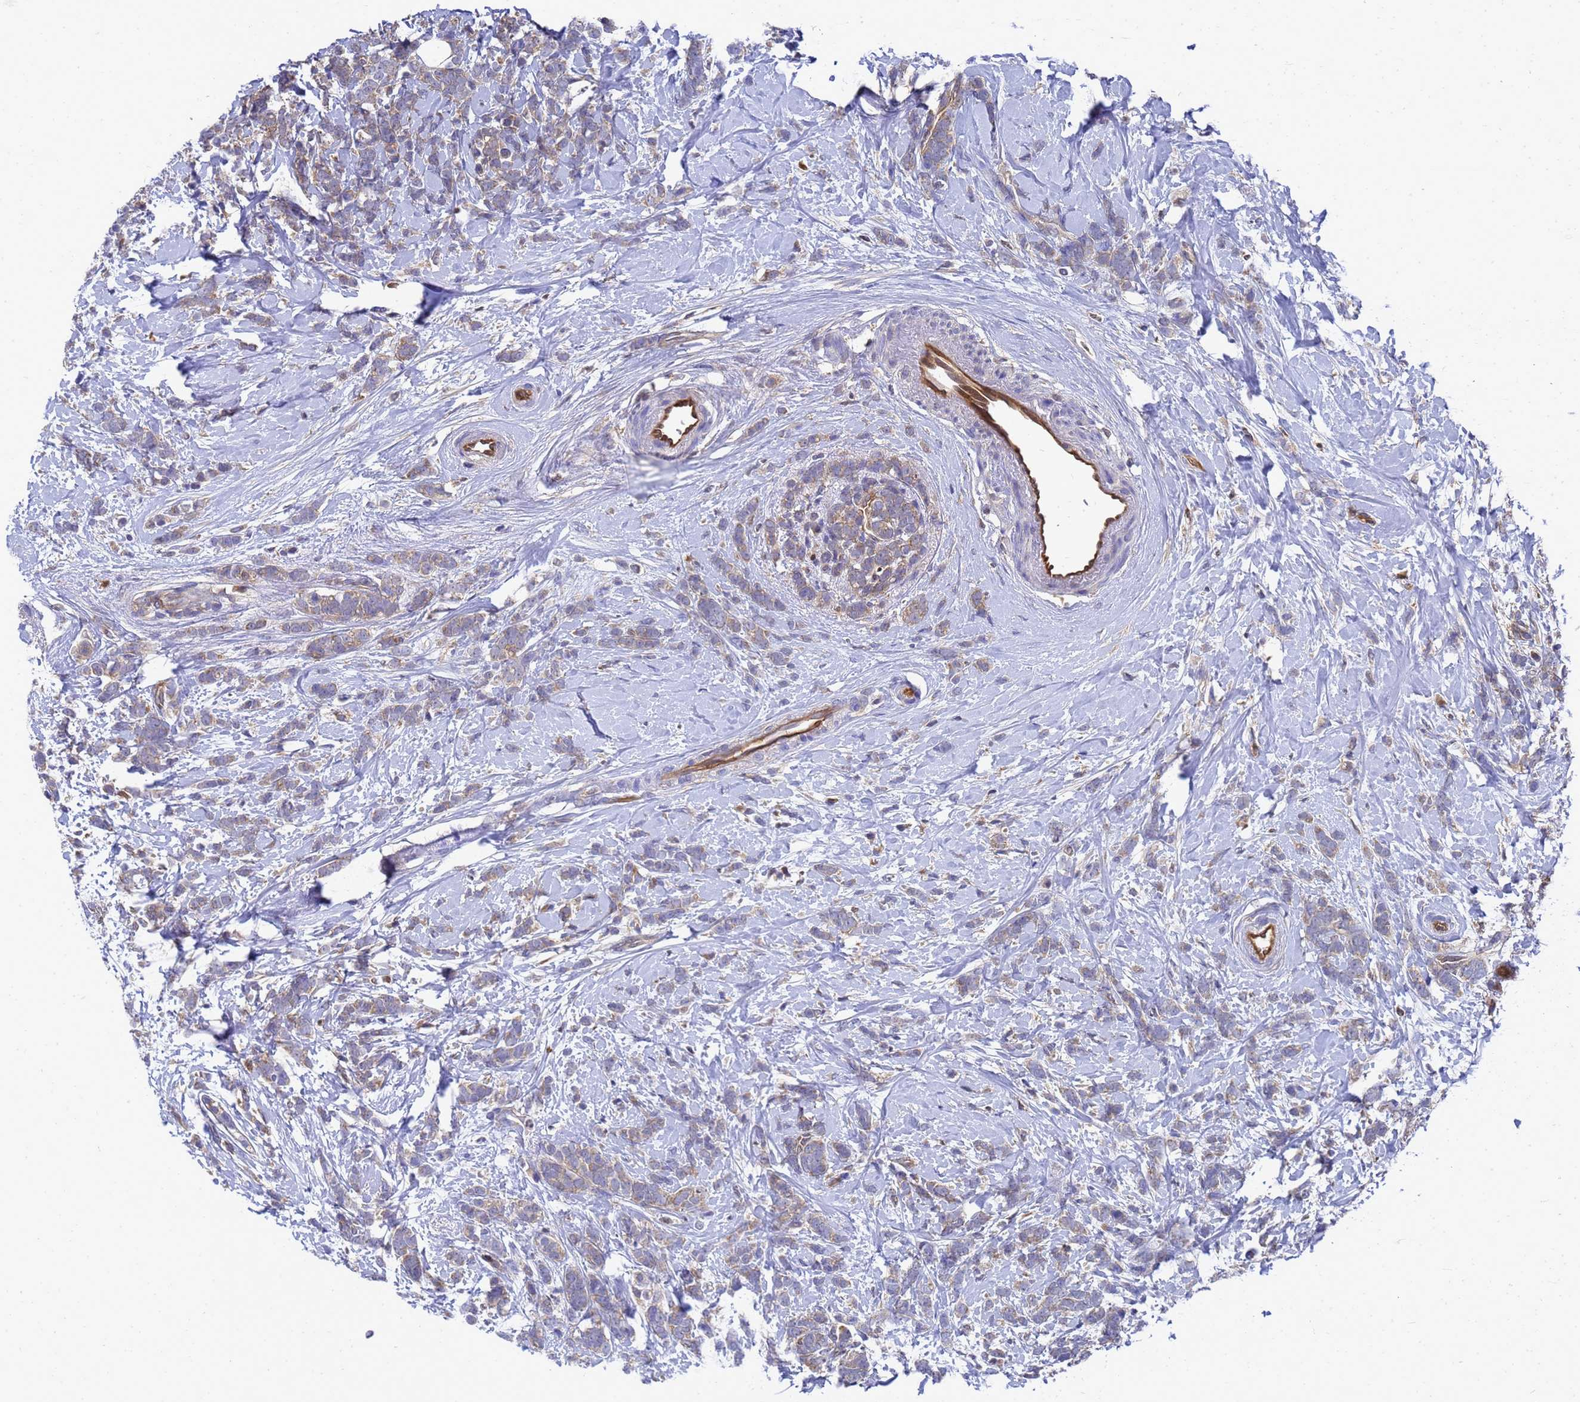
{"staining": {"intensity": "weak", "quantity": "25%-75%", "location": "cytoplasmic/membranous"}, "tissue": "breast cancer", "cell_type": "Tumor cells", "image_type": "cancer", "snomed": [{"axis": "morphology", "description": "Lobular carcinoma"}, {"axis": "topography", "description": "Breast"}], "caption": "High-power microscopy captured an immunohistochemistry (IHC) photomicrograph of breast cancer (lobular carcinoma), revealing weak cytoplasmic/membranous staining in about 25%-75% of tumor cells.", "gene": "SLC35E2B", "patient": {"sex": "female", "age": 58}}